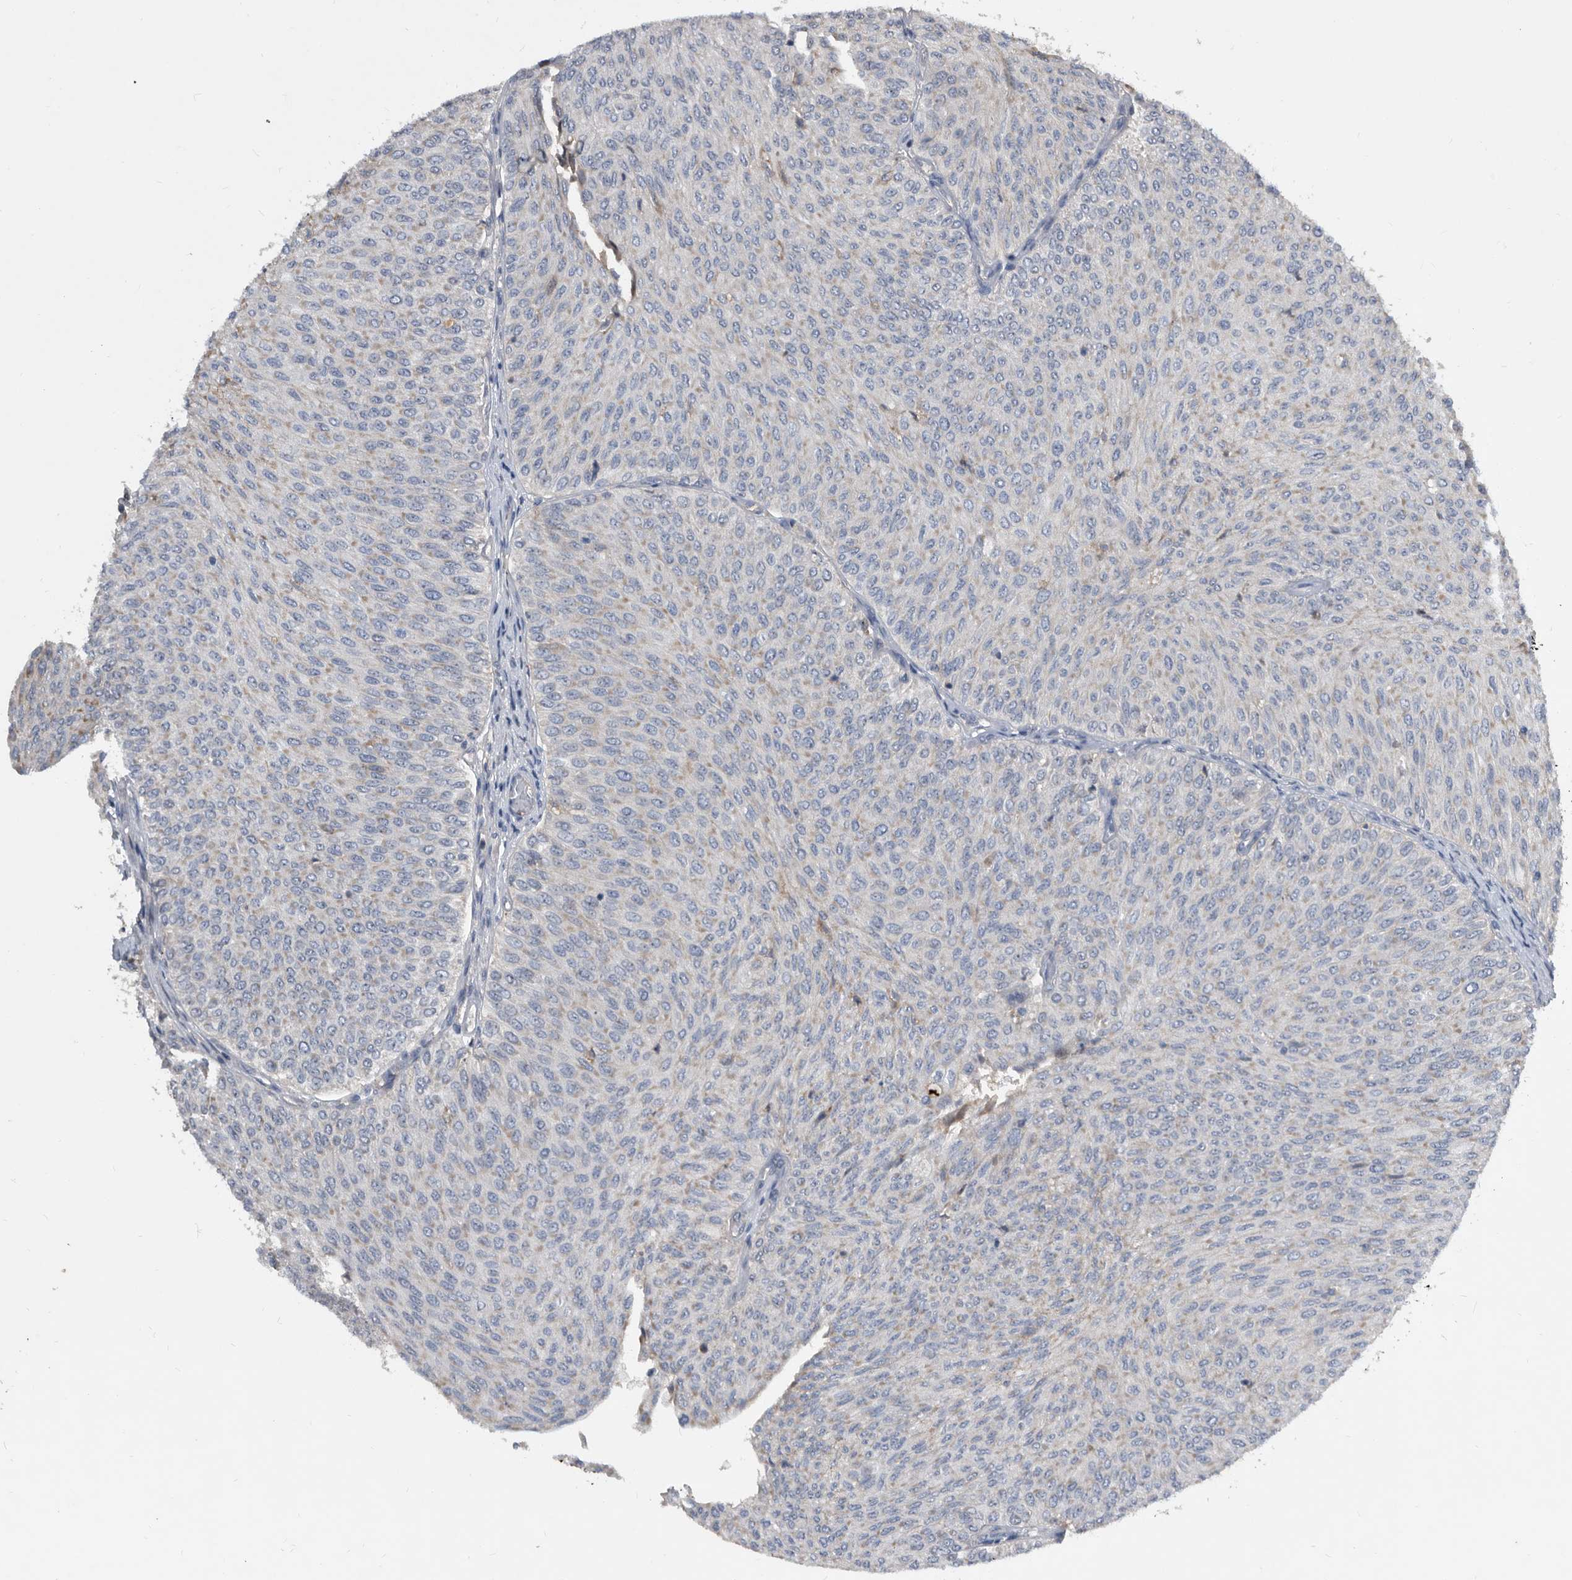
{"staining": {"intensity": "moderate", "quantity": "25%-75%", "location": "cytoplasmic/membranous"}, "tissue": "urothelial cancer", "cell_type": "Tumor cells", "image_type": "cancer", "snomed": [{"axis": "morphology", "description": "Urothelial carcinoma, Low grade"}, {"axis": "topography", "description": "Urinary bladder"}], "caption": "Human urothelial cancer stained with a brown dye displays moderate cytoplasmic/membranous positive staining in about 25%-75% of tumor cells.", "gene": "PI15", "patient": {"sex": "male", "age": 78}}